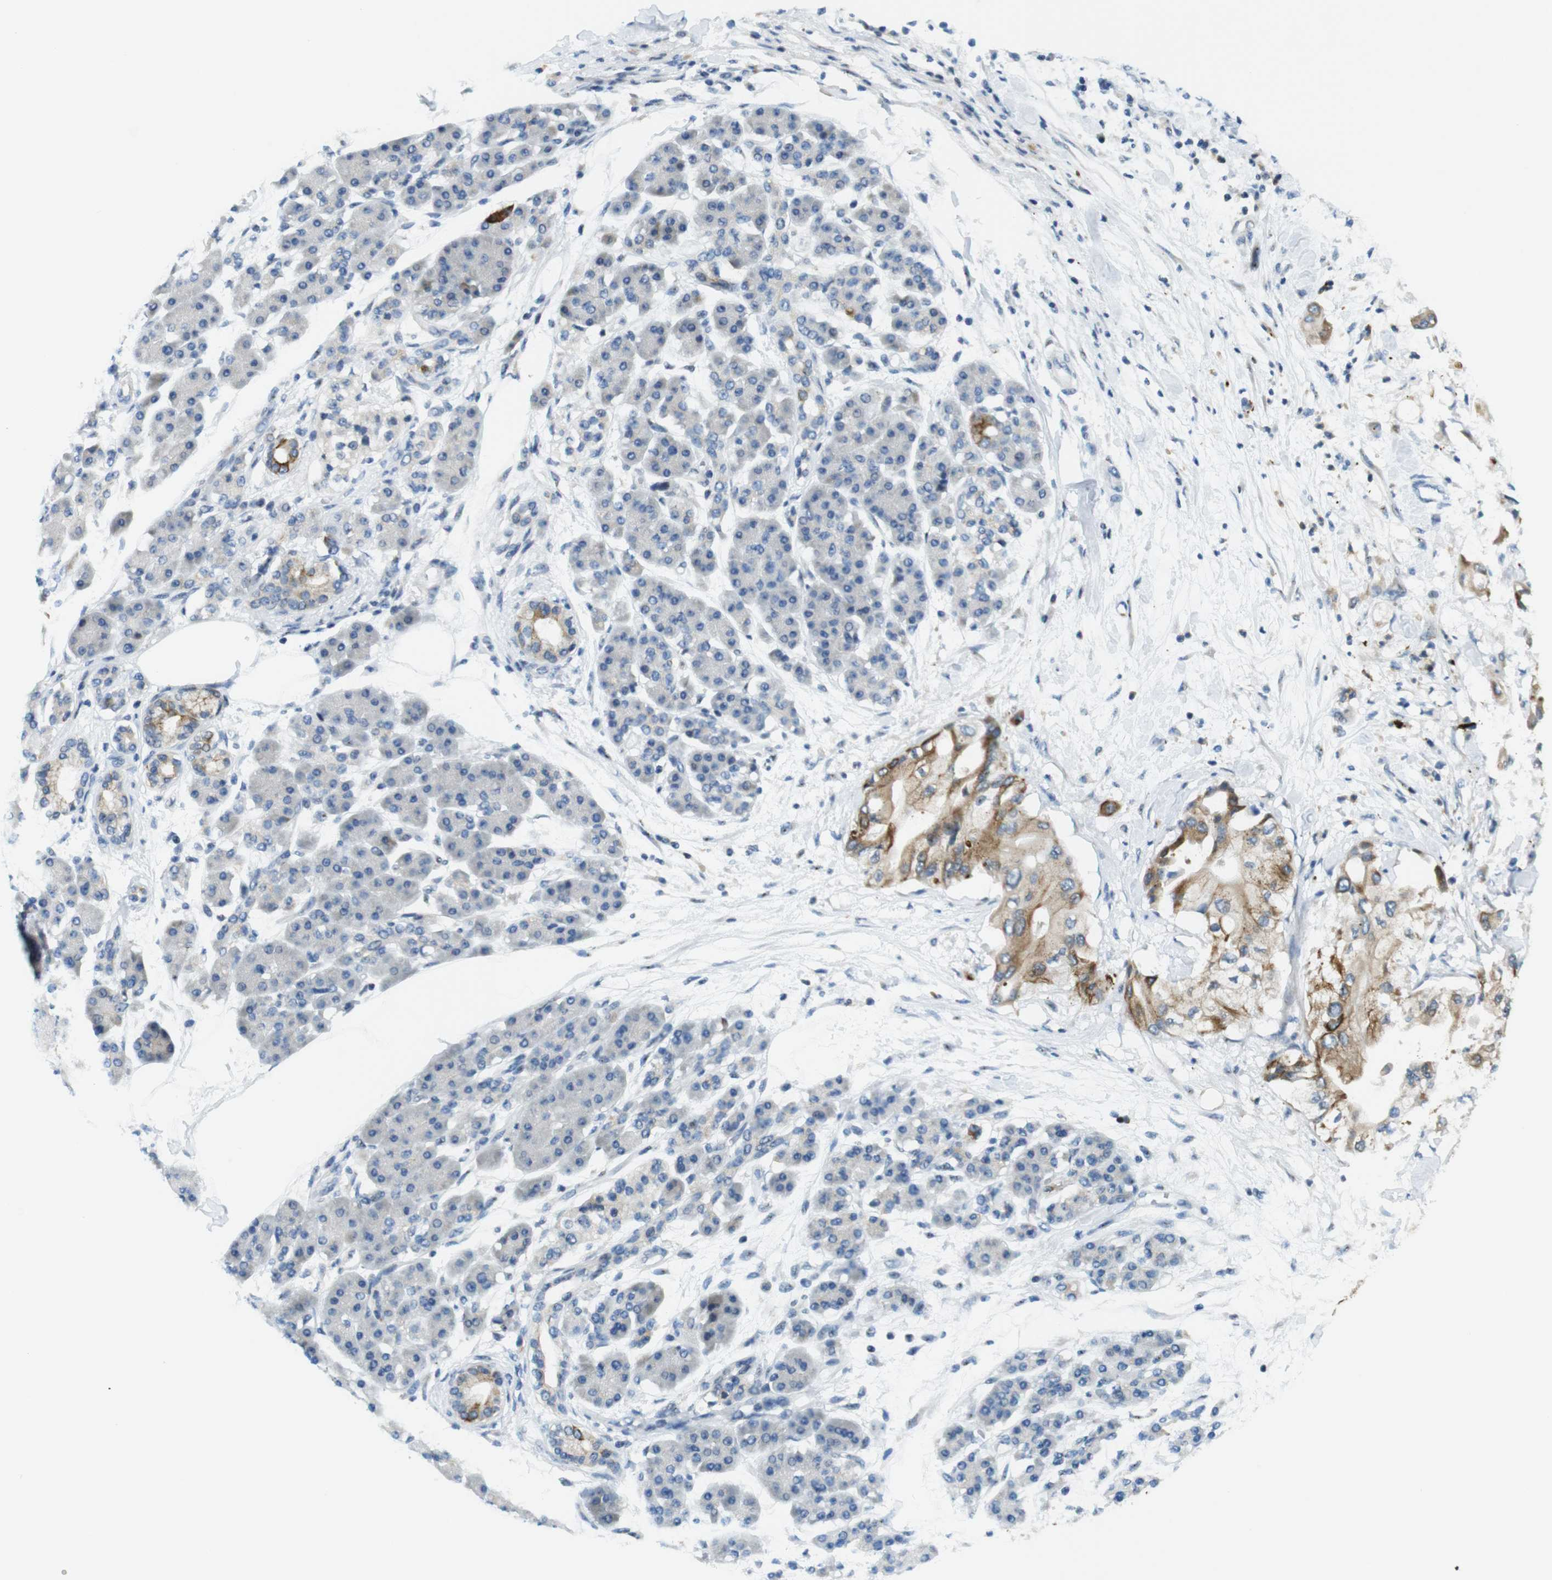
{"staining": {"intensity": "moderate", "quantity": "25%-75%", "location": "cytoplasmic/membranous"}, "tissue": "pancreatic cancer", "cell_type": "Tumor cells", "image_type": "cancer", "snomed": [{"axis": "morphology", "description": "Adenocarcinoma, NOS"}, {"axis": "morphology", "description": "Adenocarcinoma, metastatic, NOS"}, {"axis": "topography", "description": "Lymph node"}, {"axis": "topography", "description": "Pancreas"}, {"axis": "topography", "description": "Duodenum"}], "caption": "Tumor cells reveal moderate cytoplasmic/membranous expression in approximately 25%-75% of cells in pancreatic cancer.", "gene": "ZDHHC3", "patient": {"sex": "female", "age": 64}}